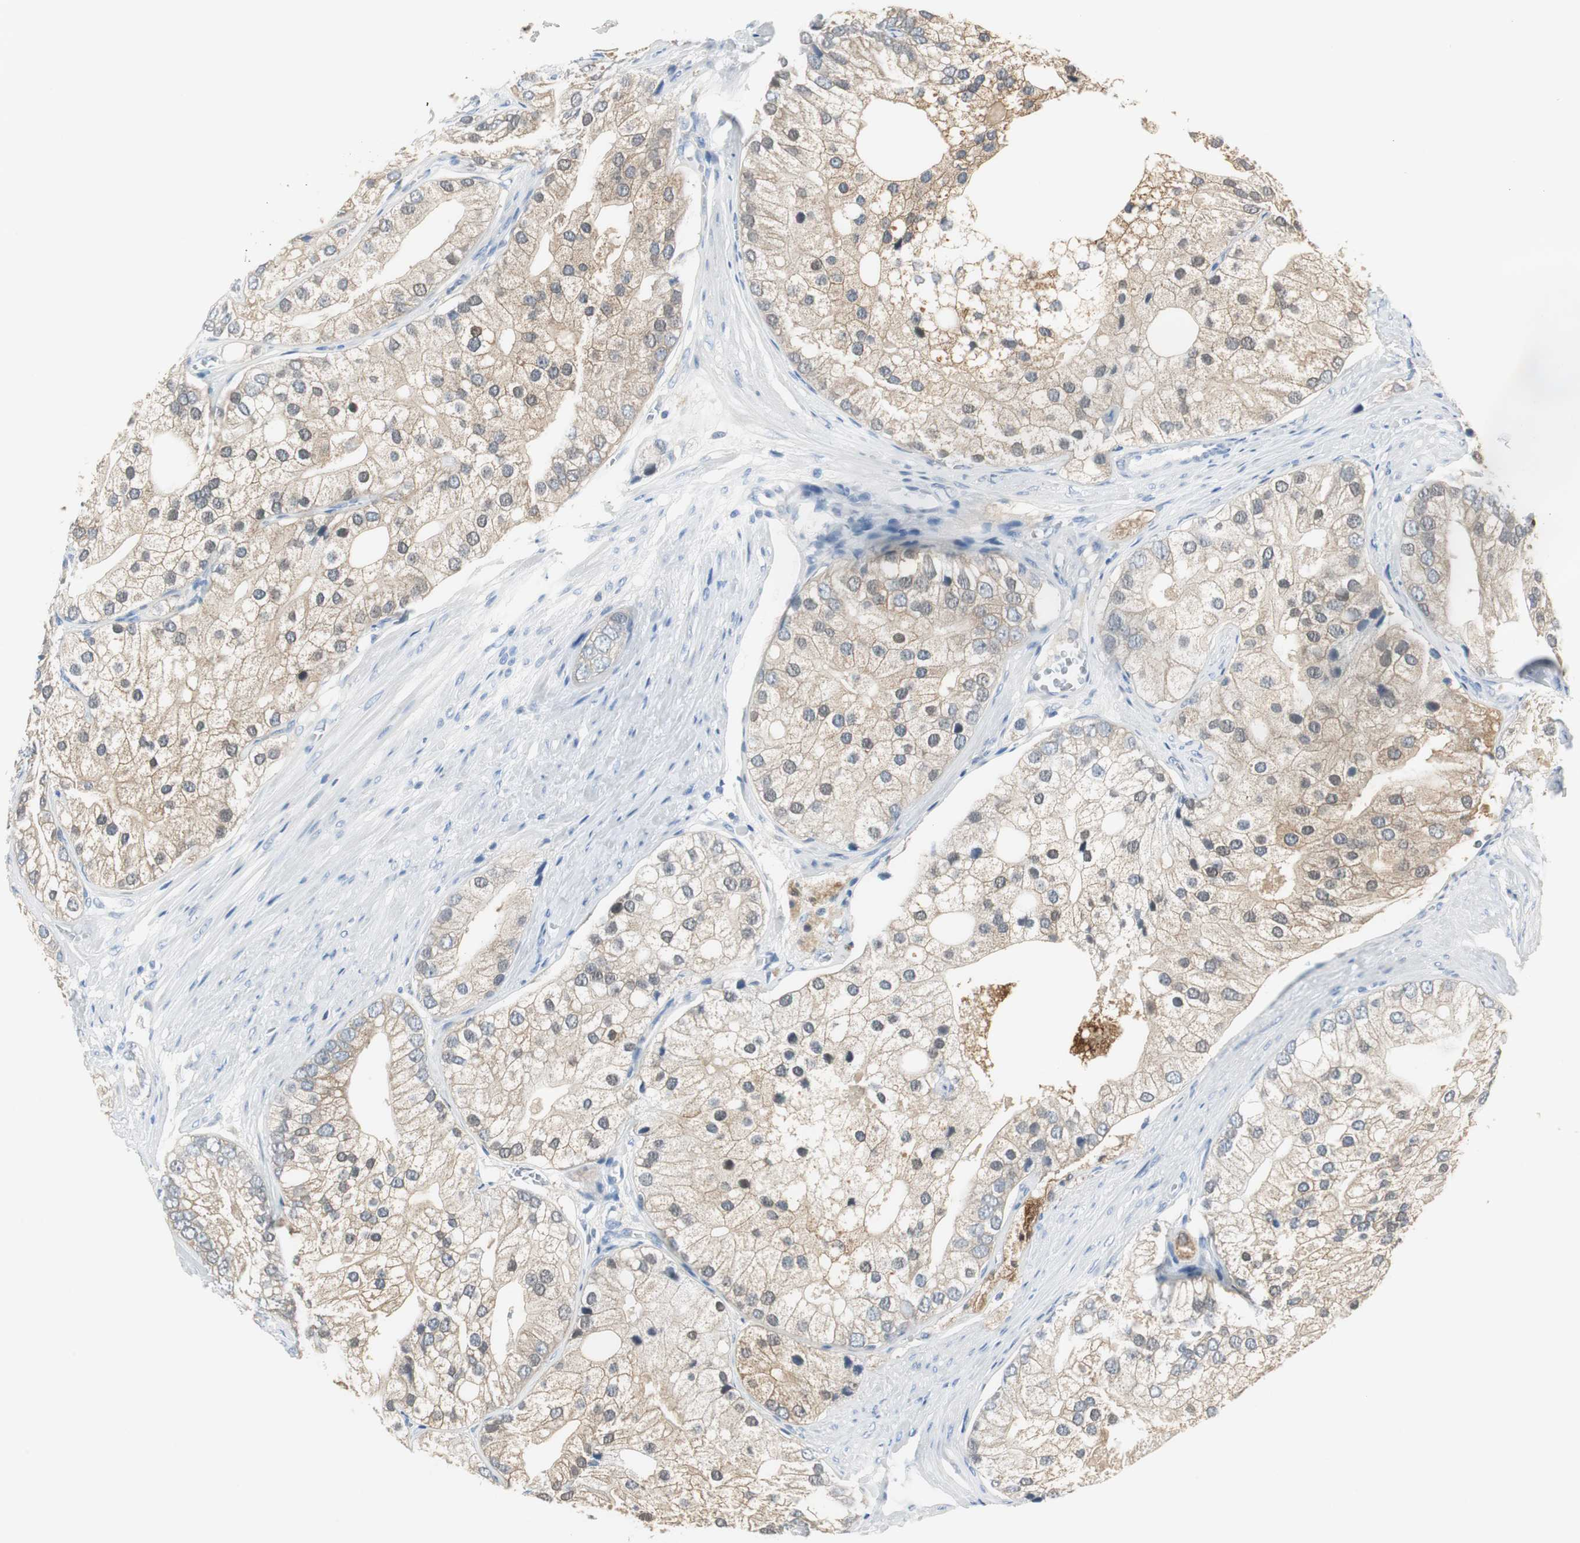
{"staining": {"intensity": "moderate", "quantity": ">75%", "location": "cytoplasmic/membranous,nuclear"}, "tissue": "prostate cancer", "cell_type": "Tumor cells", "image_type": "cancer", "snomed": [{"axis": "morphology", "description": "Adenocarcinoma, Low grade"}, {"axis": "topography", "description": "Prostate"}], "caption": "Protein expression analysis of low-grade adenocarcinoma (prostate) reveals moderate cytoplasmic/membranous and nuclear staining in about >75% of tumor cells.", "gene": "FBP1", "patient": {"sex": "male", "age": 69}}